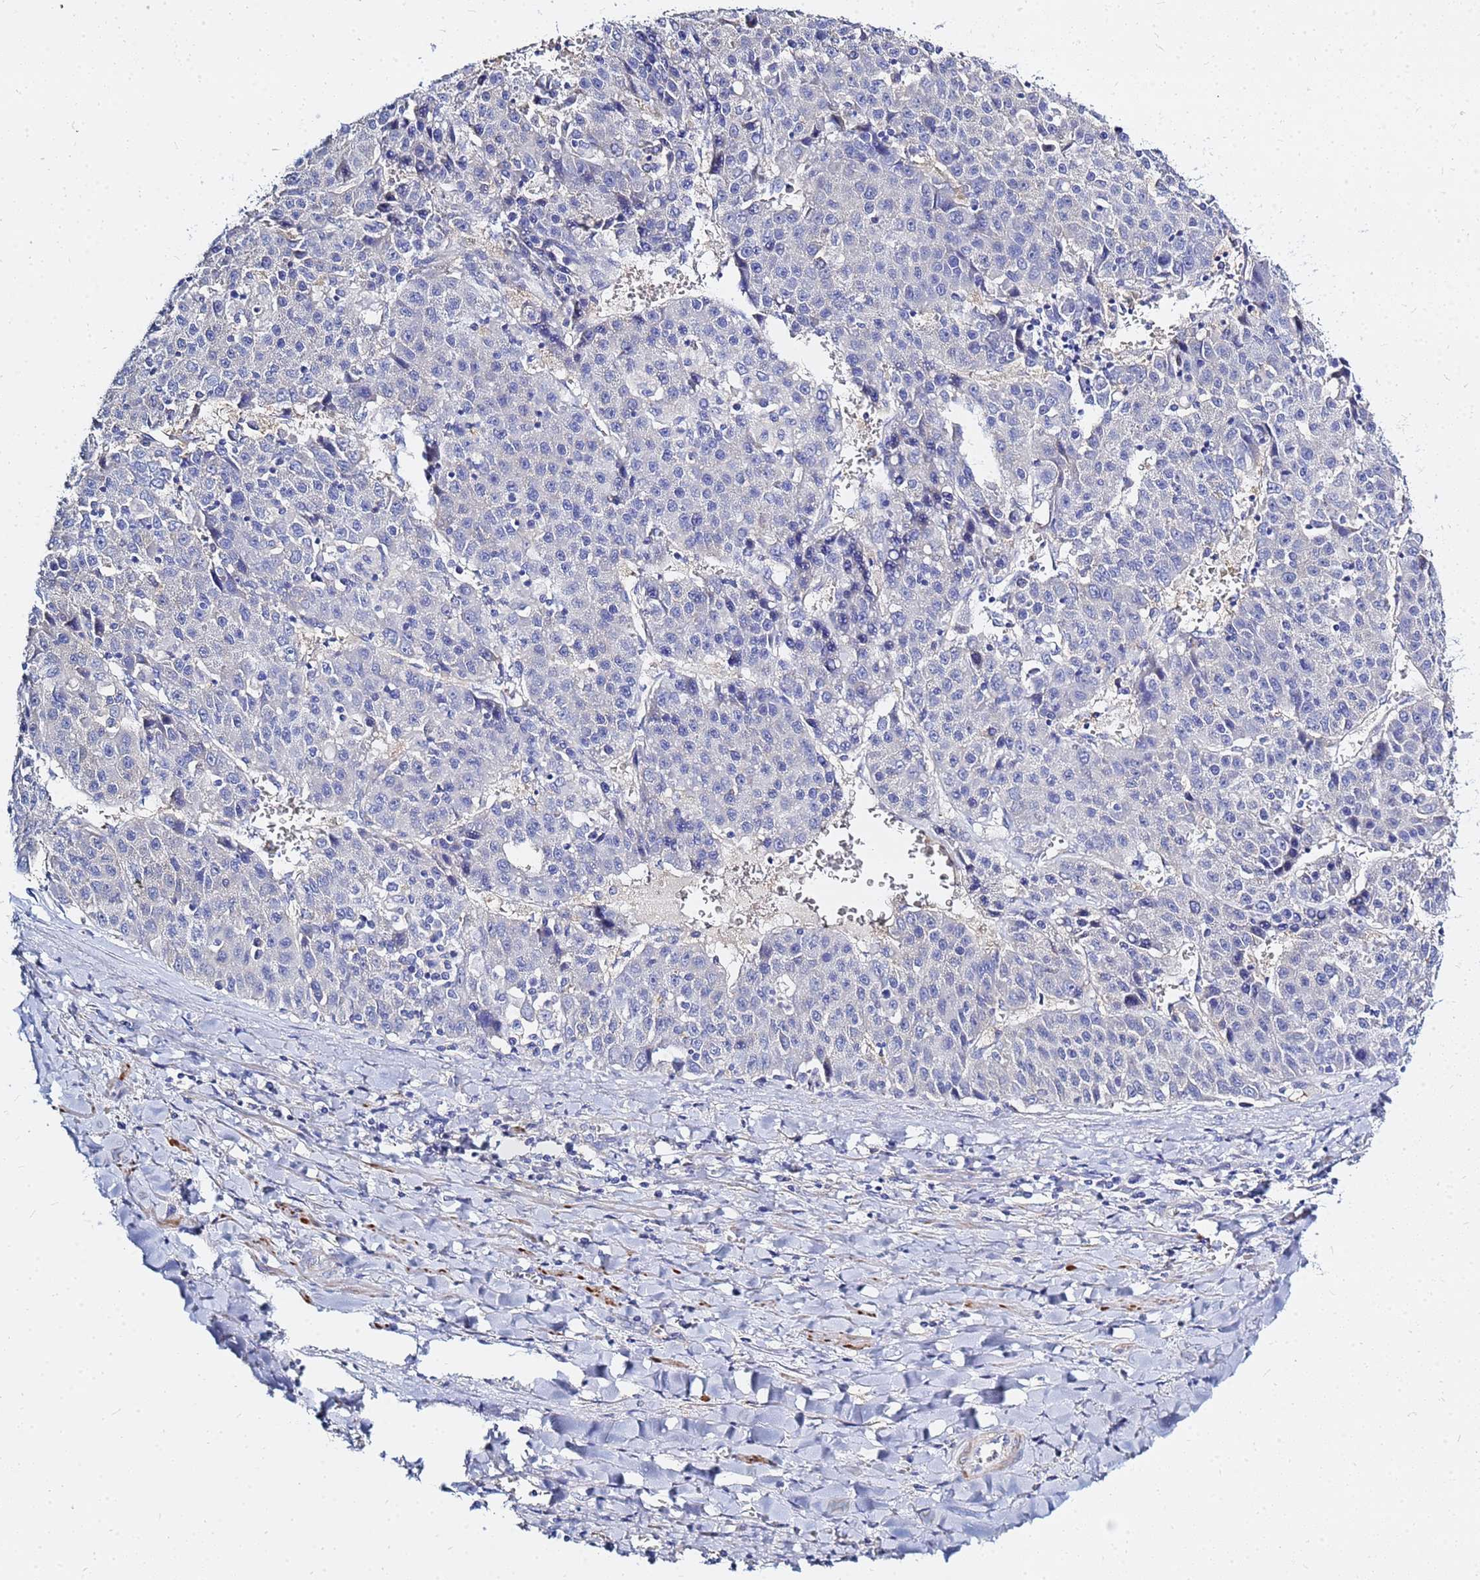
{"staining": {"intensity": "negative", "quantity": "none", "location": "none"}, "tissue": "liver cancer", "cell_type": "Tumor cells", "image_type": "cancer", "snomed": [{"axis": "morphology", "description": "Carcinoma, Hepatocellular, NOS"}, {"axis": "topography", "description": "Liver"}], "caption": "Human liver hepatocellular carcinoma stained for a protein using immunohistochemistry (IHC) displays no staining in tumor cells.", "gene": "ZNF552", "patient": {"sex": "female", "age": 53}}